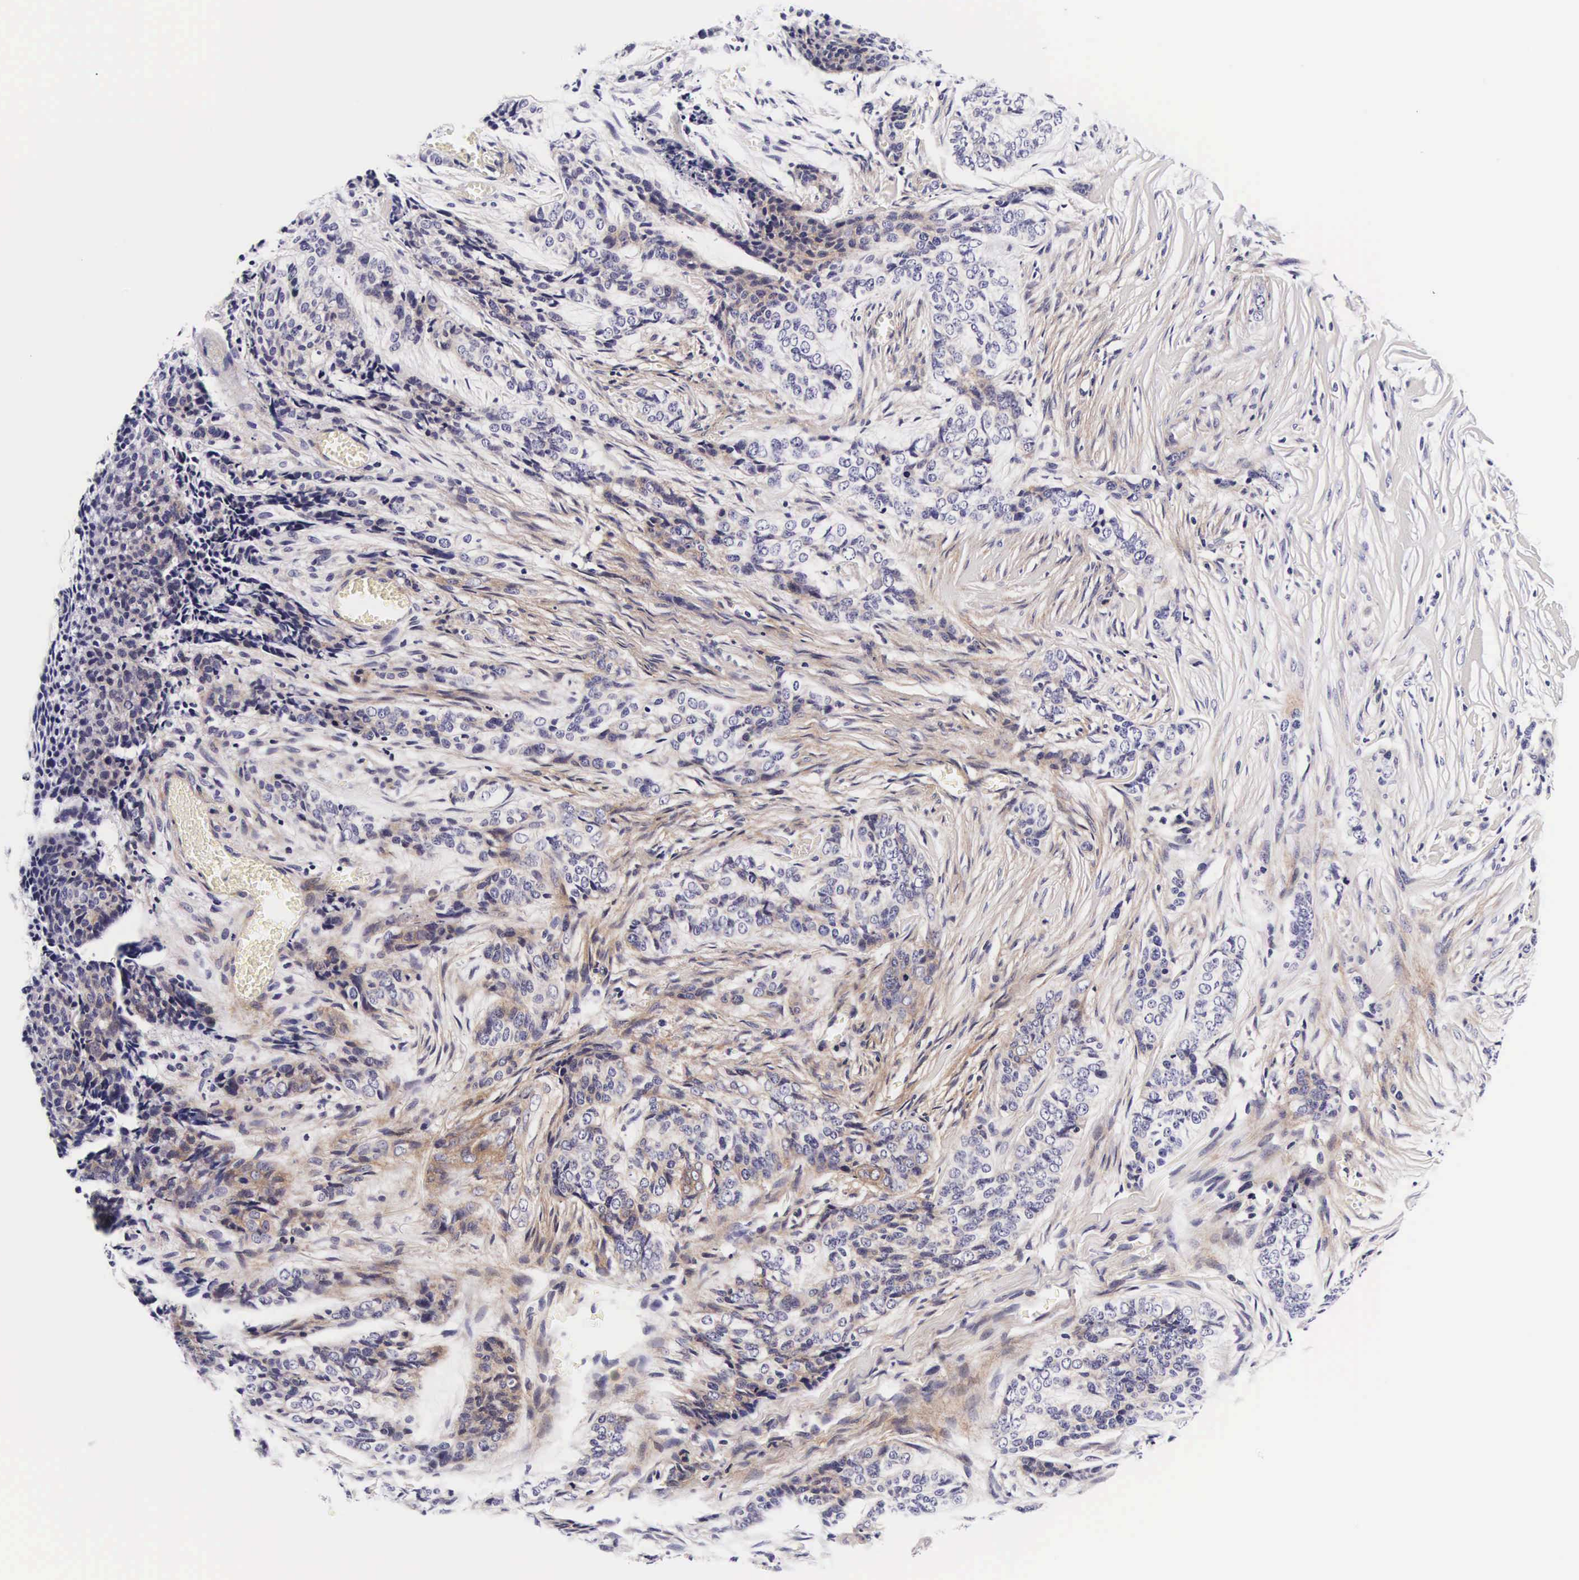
{"staining": {"intensity": "negative", "quantity": "none", "location": "none"}, "tissue": "skin cancer", "cell_type": "Tumor cells", "image_type": "cancer", "snomed": [{"axis": "morphology", "description": "Normal tissue, NOS"}, {"axis": "morphology", "description": "Basal cell carcinoma"}, {"axis": "topography", "description": "Skin"}], "caption": "A micrograph of basal cell carcinoma (skin) stained for a protein displays no brown staining in tumor cells.", "gene": "UPRT", "patient": {"sex": "female", "age": 65}}